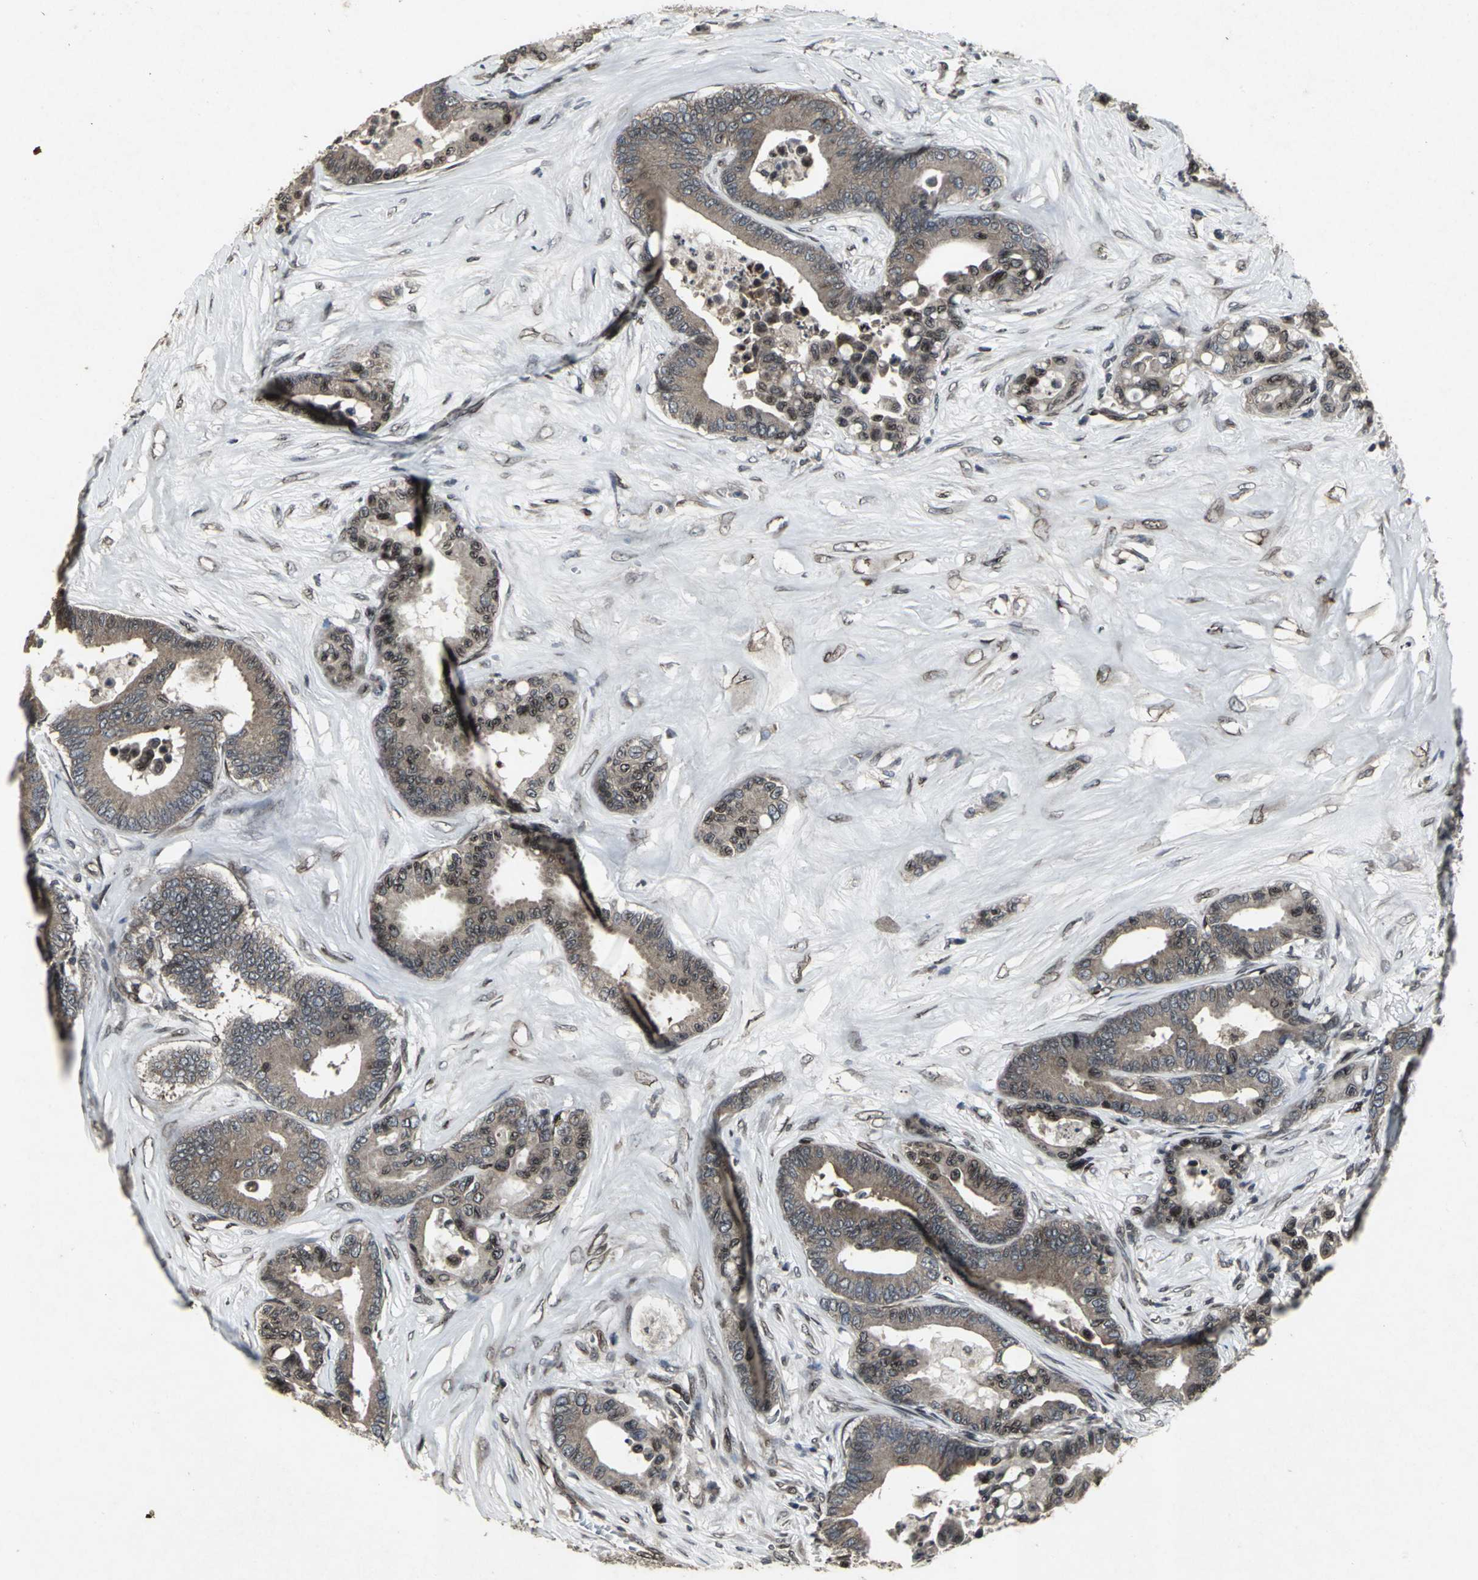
{"staining": {"intensity": "moderate", "quantity": ">75%", "location": "cytoplasmic/membranous,nuclear"}, "tissue": "colorectal cancer", "cell_type": "Tumor cells", "image_type": "cancer", "snomed": [{"axis": "morphology", "description": "Adenocarcinoma, NOS"}, {"axis": "topography", "description": "Colon"}], "caption": "Immunohistochemical staining of human colorectal cancer shows moderate cytoplasmic/membranous and nuclear protein expression in approximately >75% of tumor cells. The staining was performed using DAB (3,3'-diaminobenzidine), with brown indicating positive protein expression. Nuclei are stained blue with hematoxylin.", "gene": "SH2B3", "patient": {"sex": "male", "age": 82}}